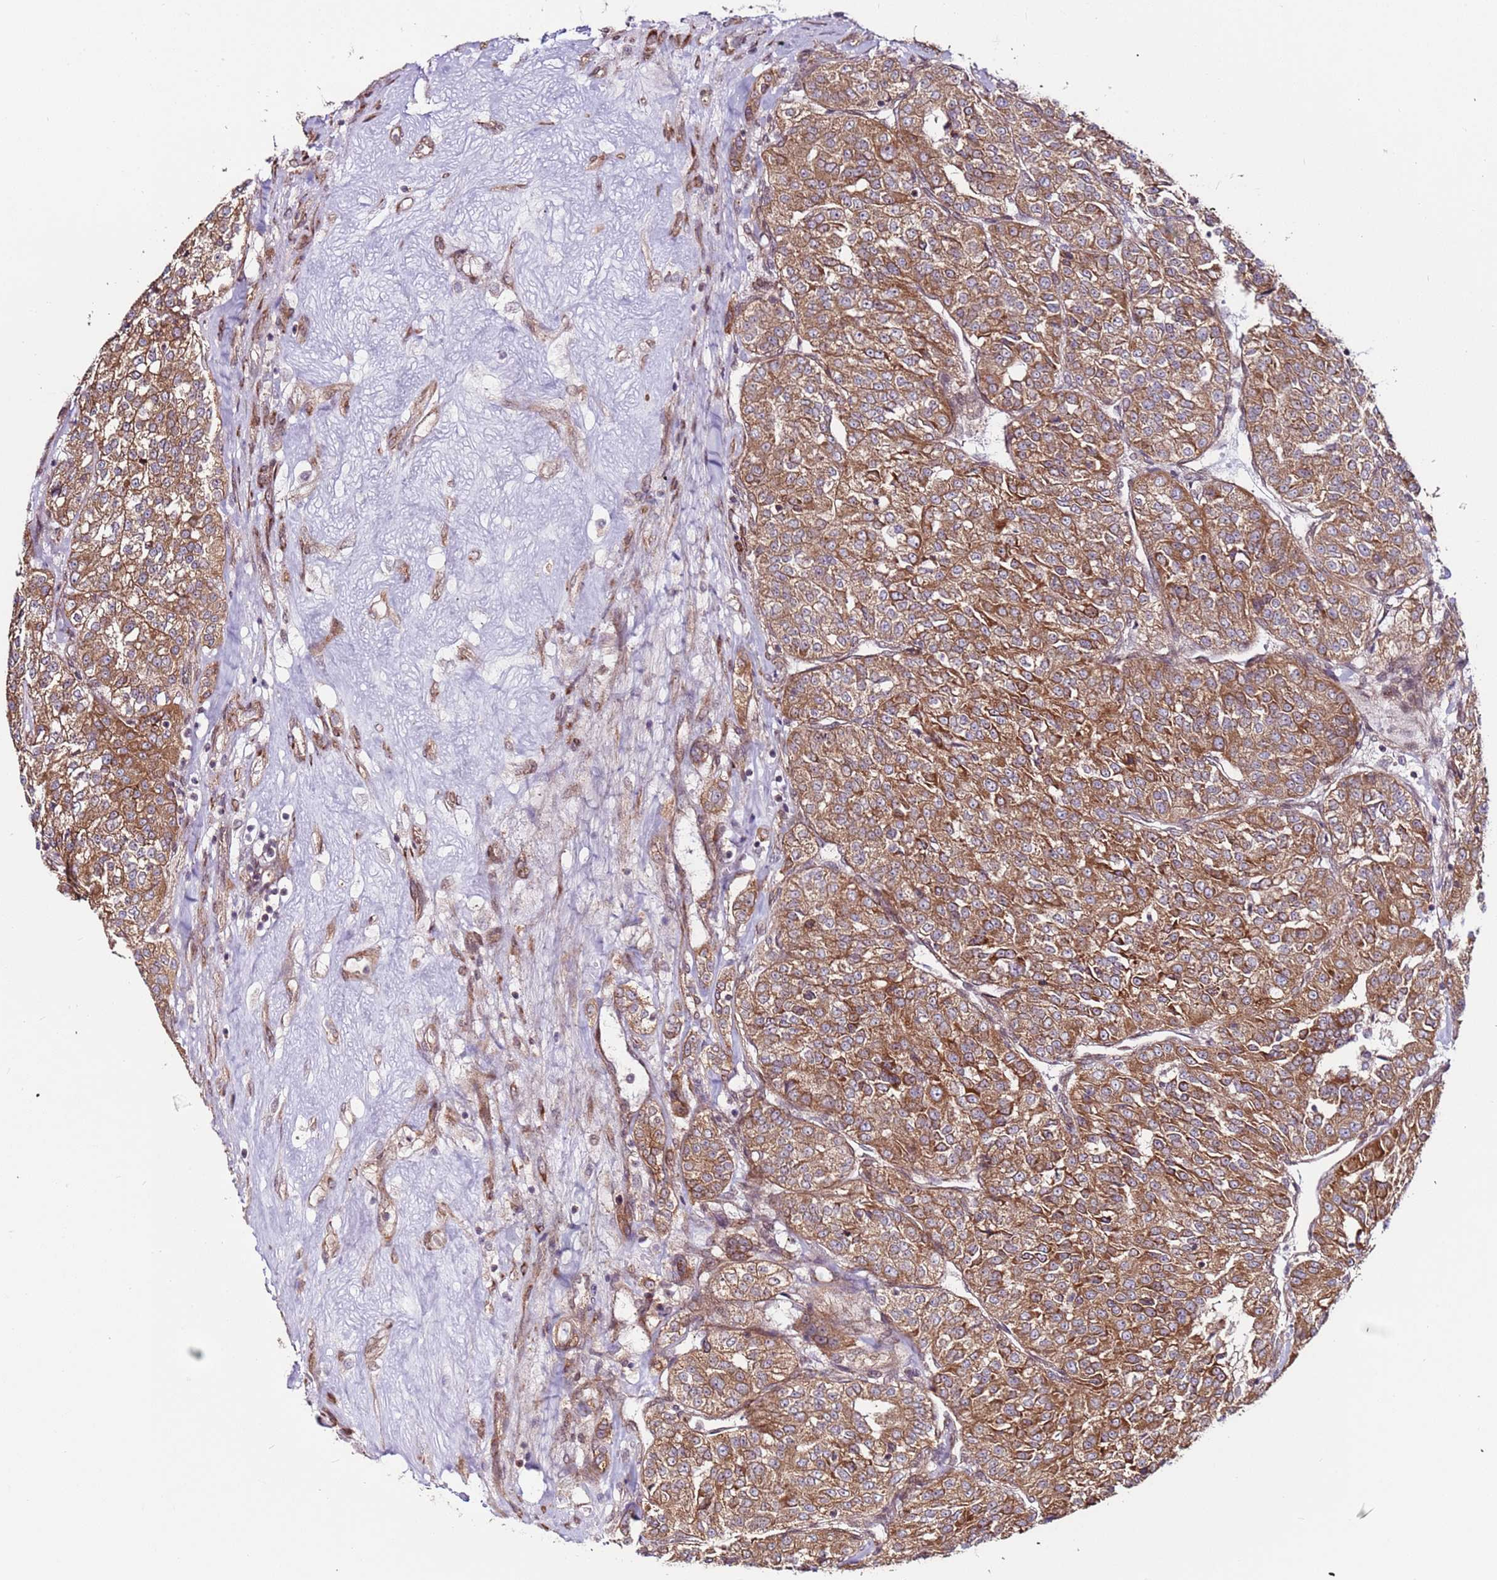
{"staining": {"intensity": "moderate", "quantity": ">75%", "location": "cytoplasmic/membranous"}, "tissue": "renal cancer", "cell_type": "Tumor cells", "image_type": "cancer", "snomed": [{"axis": "morphology", "description": "Adenocarcinoma, NOS"}, {"axis": "topography", "description": "Kidney"}], "caption": "A medium amount of moderate cytoplasmic/membranous positivity is identified in approximately >75% of tumor cells in renal cancer tissue.", "gene": "DCAF4", "patient": {"sex": "female", "age": 63}}